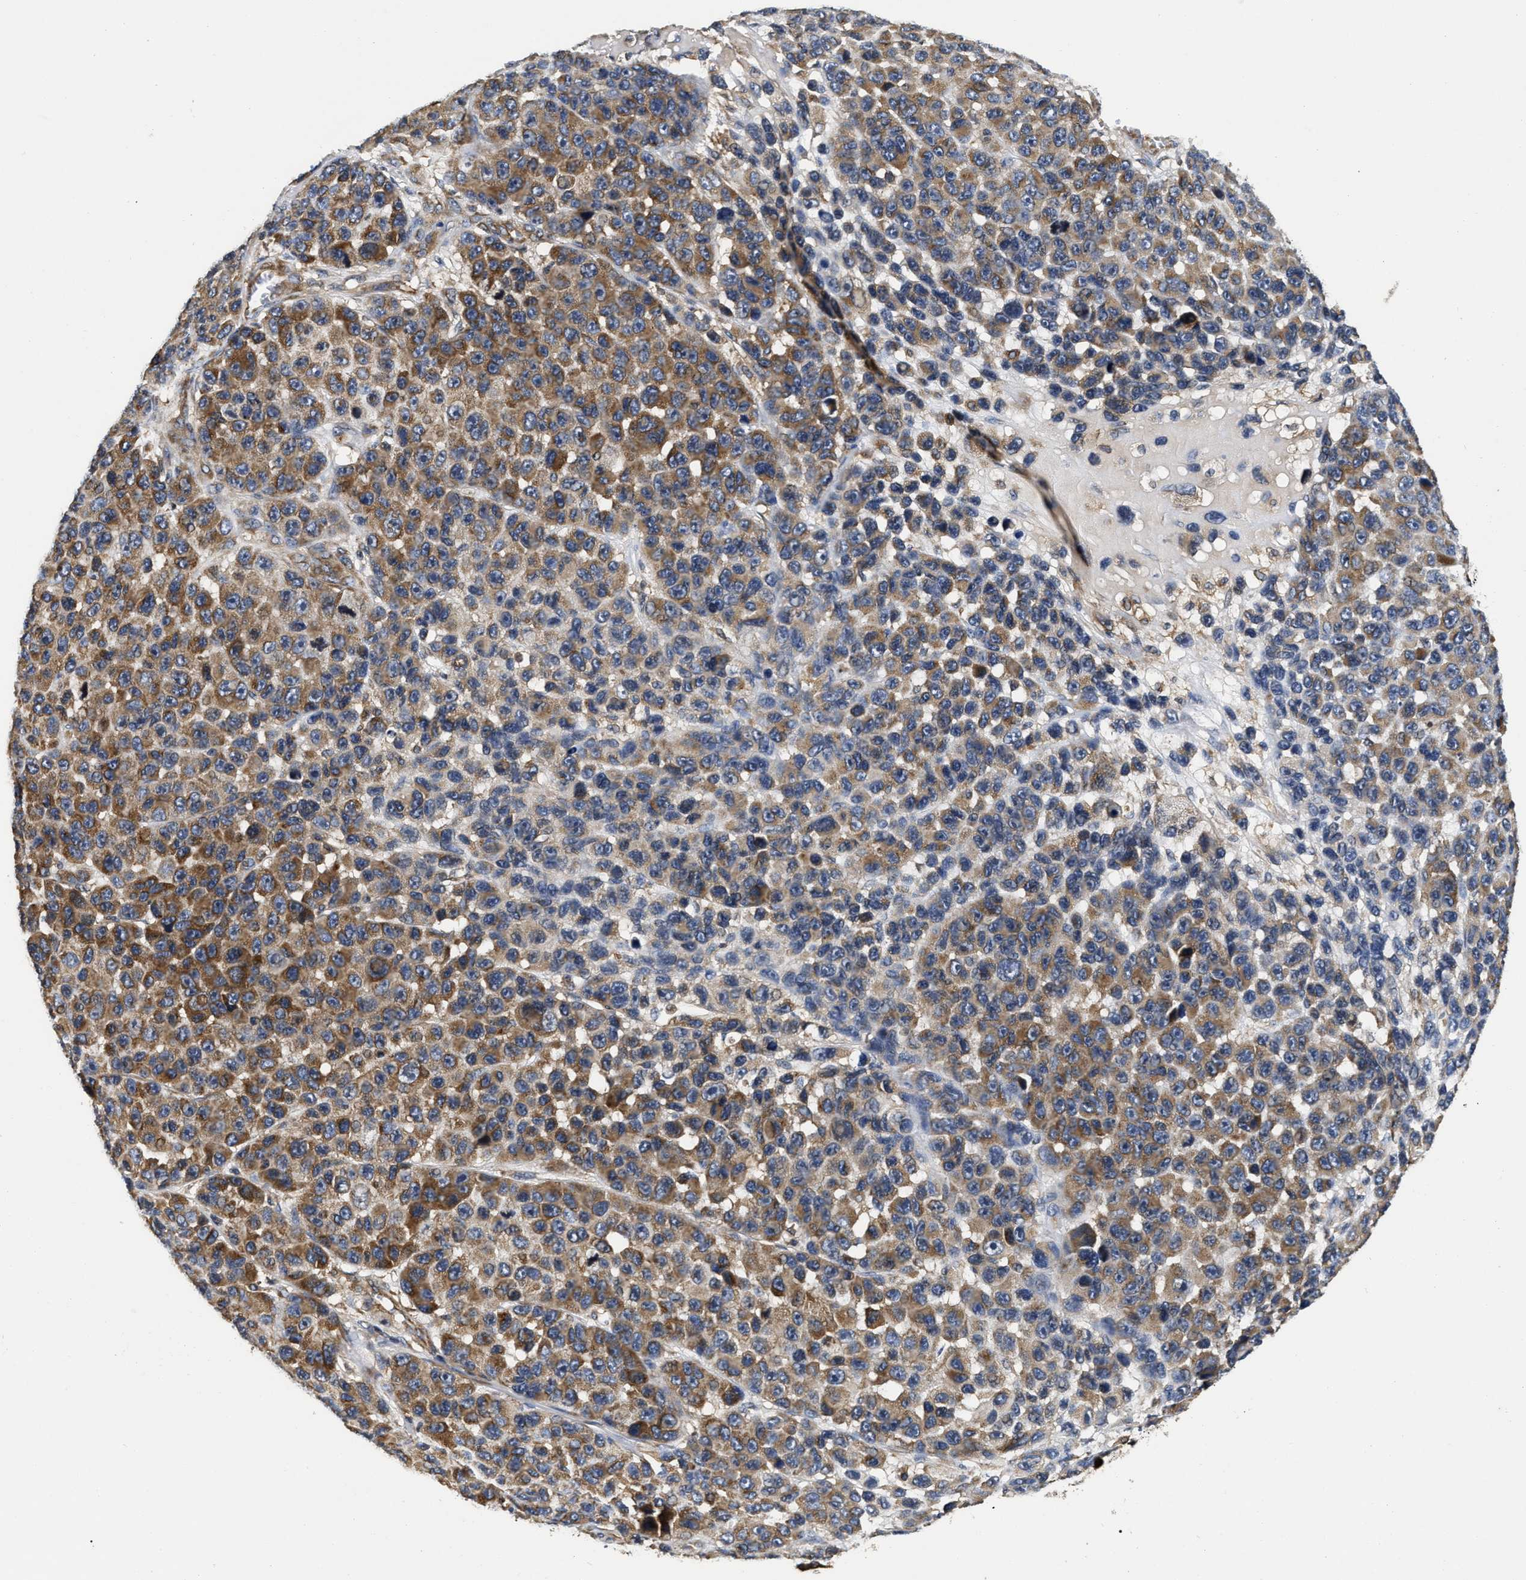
{"staining": {"intensity": "moderate", "quantity": ">75%", "location": "cytoplasmic/membranous"}, "tissue": "melanoma", "cell_type": "Tumor cells", "image_type": "cancer", "snomed": [{"axis": "morphology", "description": "Malignant melanoma, NOS"}, {"axis": "topography", "description": "Skin"}], "caption": "Immunohistochemistry (IHC) (DAB (3,3'-diaminobenzidine)) staining of human malignant melanoma demonstrates moderate cytoplasmic/membranous protein expression in about >75% of tumor cells. The staining was performed using DAB (3,3'-diaminobenzidine) to visualize the protein expression in brown, while the nuclei were stained in blue with hematoxylin (Magnification: 20x).", "gene": "ABCG8", "patient": {"sex": "male", "age": 53}}